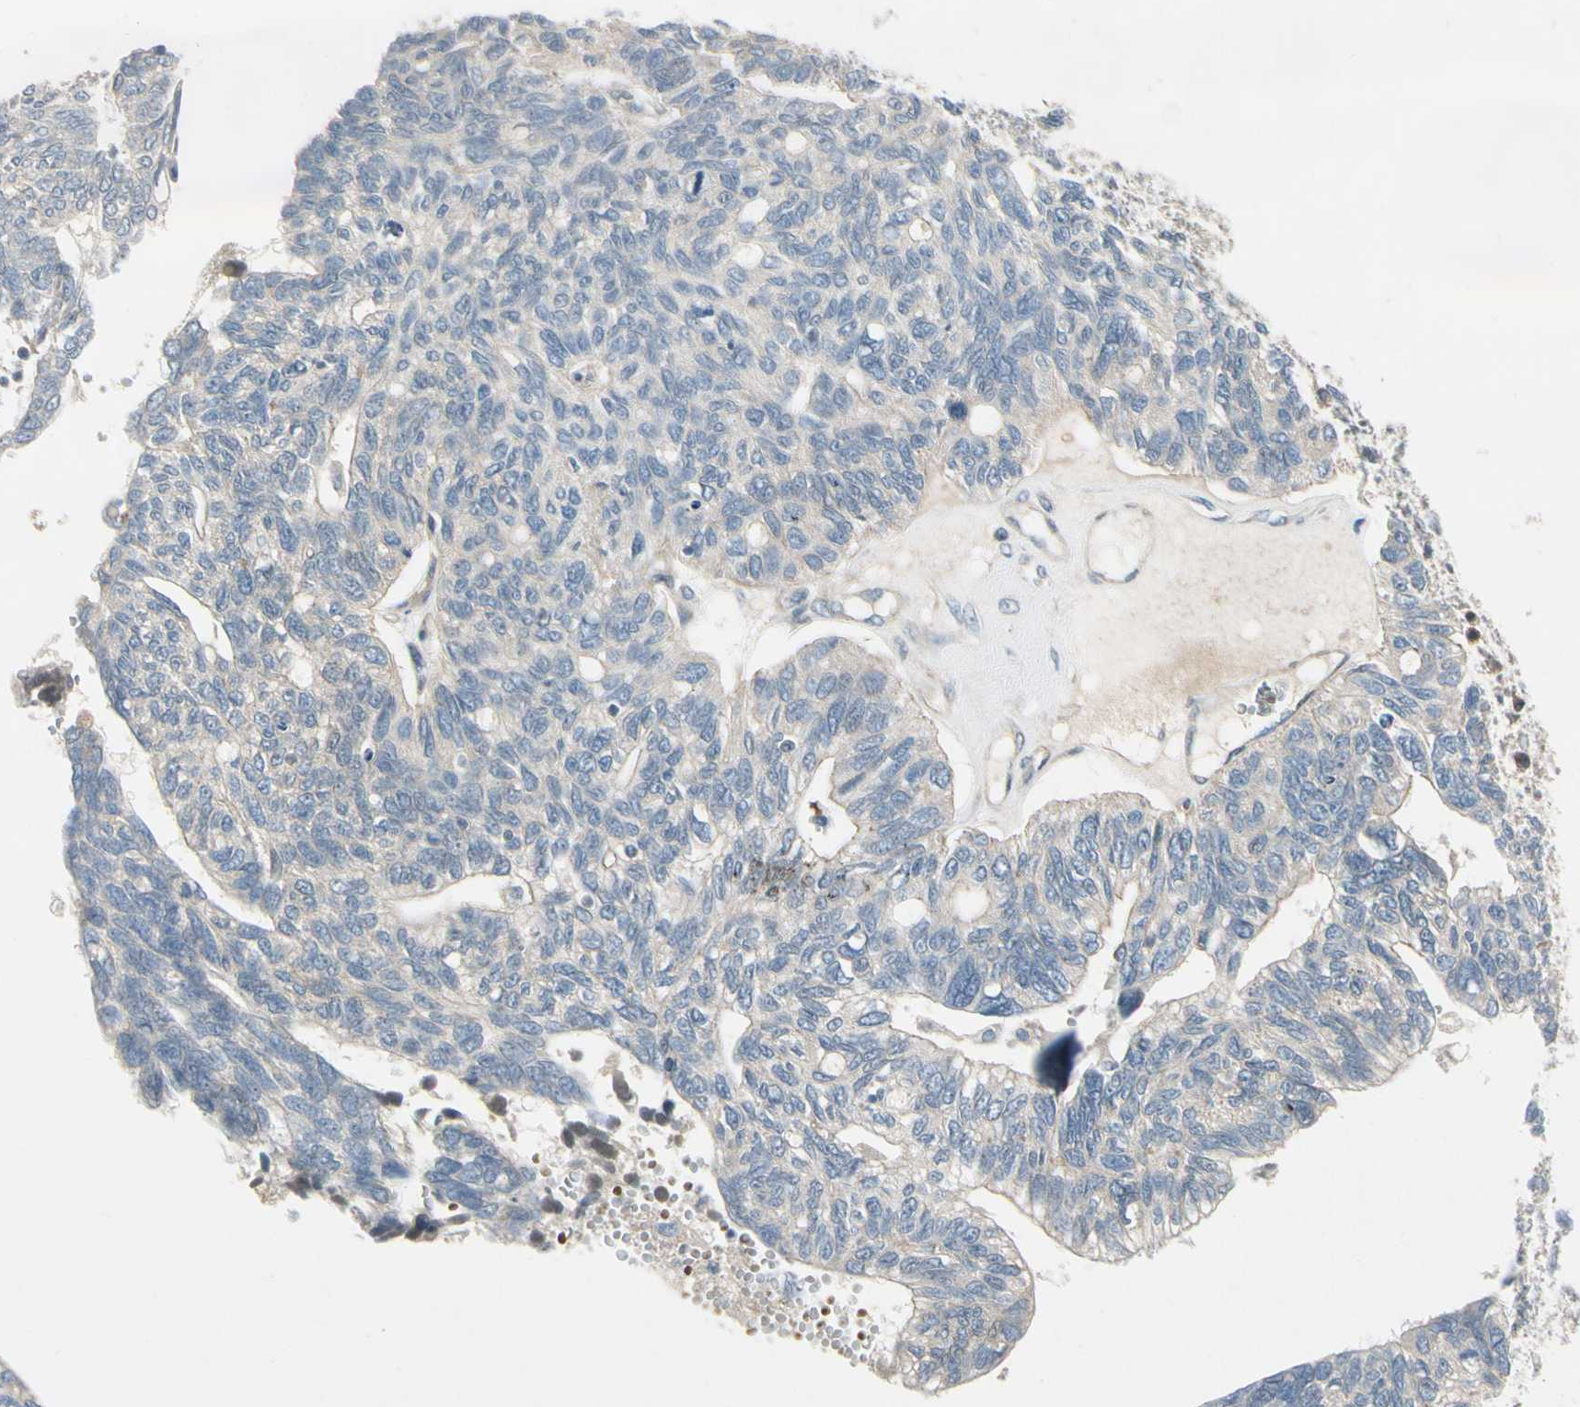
{"staining": {"intensity": "negative", "quantity": "none", "location": "none"}, "tissue": "ovarian cancer", "cell_type": "Tumor cells", "image_type": "cancer", "snomed": [{"axis": "morphology", "description": "Cystadenocarcinoma, serous, NOS"}, {"axis": "topography", "description": "Ovary"}], "caption": "Tumor cells show no significant protein staining in ovarian cancer (serous cystadenocarcinoma).", "gene": "PPP3CB", "patient": {"sex": "female", "age": 79}}